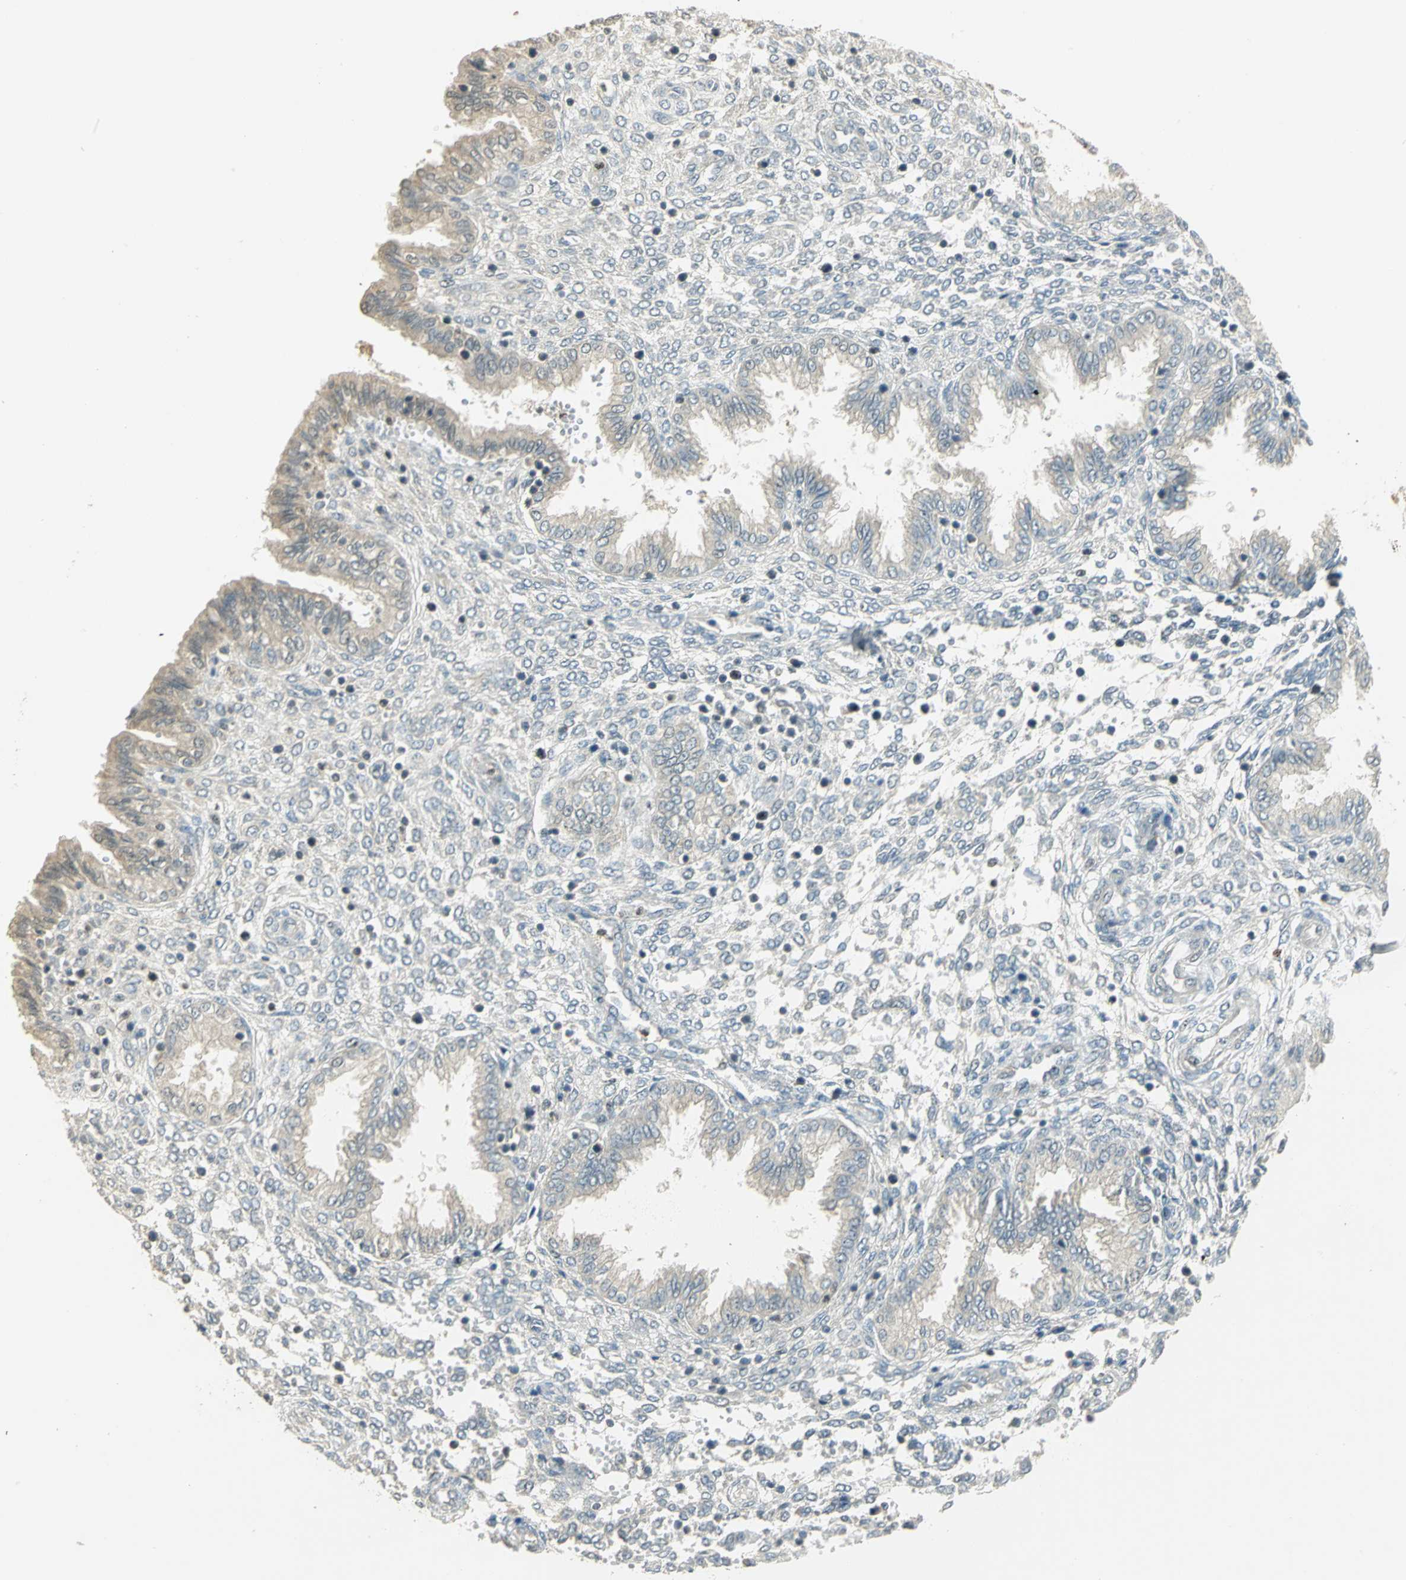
{"staining": {"intensity": "weak", "quantity": "<25%", "location": "cytoplasmic/membranous"}, "tissue": "endometrium", "cell_type": "Cells in endometrial stroma", "image_type": "normal", "snomed": [{"axis": "morphology", "description": "Normal tissue, NOS"}, {"axis": "topography", "description": "Endometrium"}], "caption": "The histopathology image demonstrates no significant expression in cells in endometrial stroma of endometrium.", "gene": "BIRC2", "patient": {"sex": "female", "age": 33}}